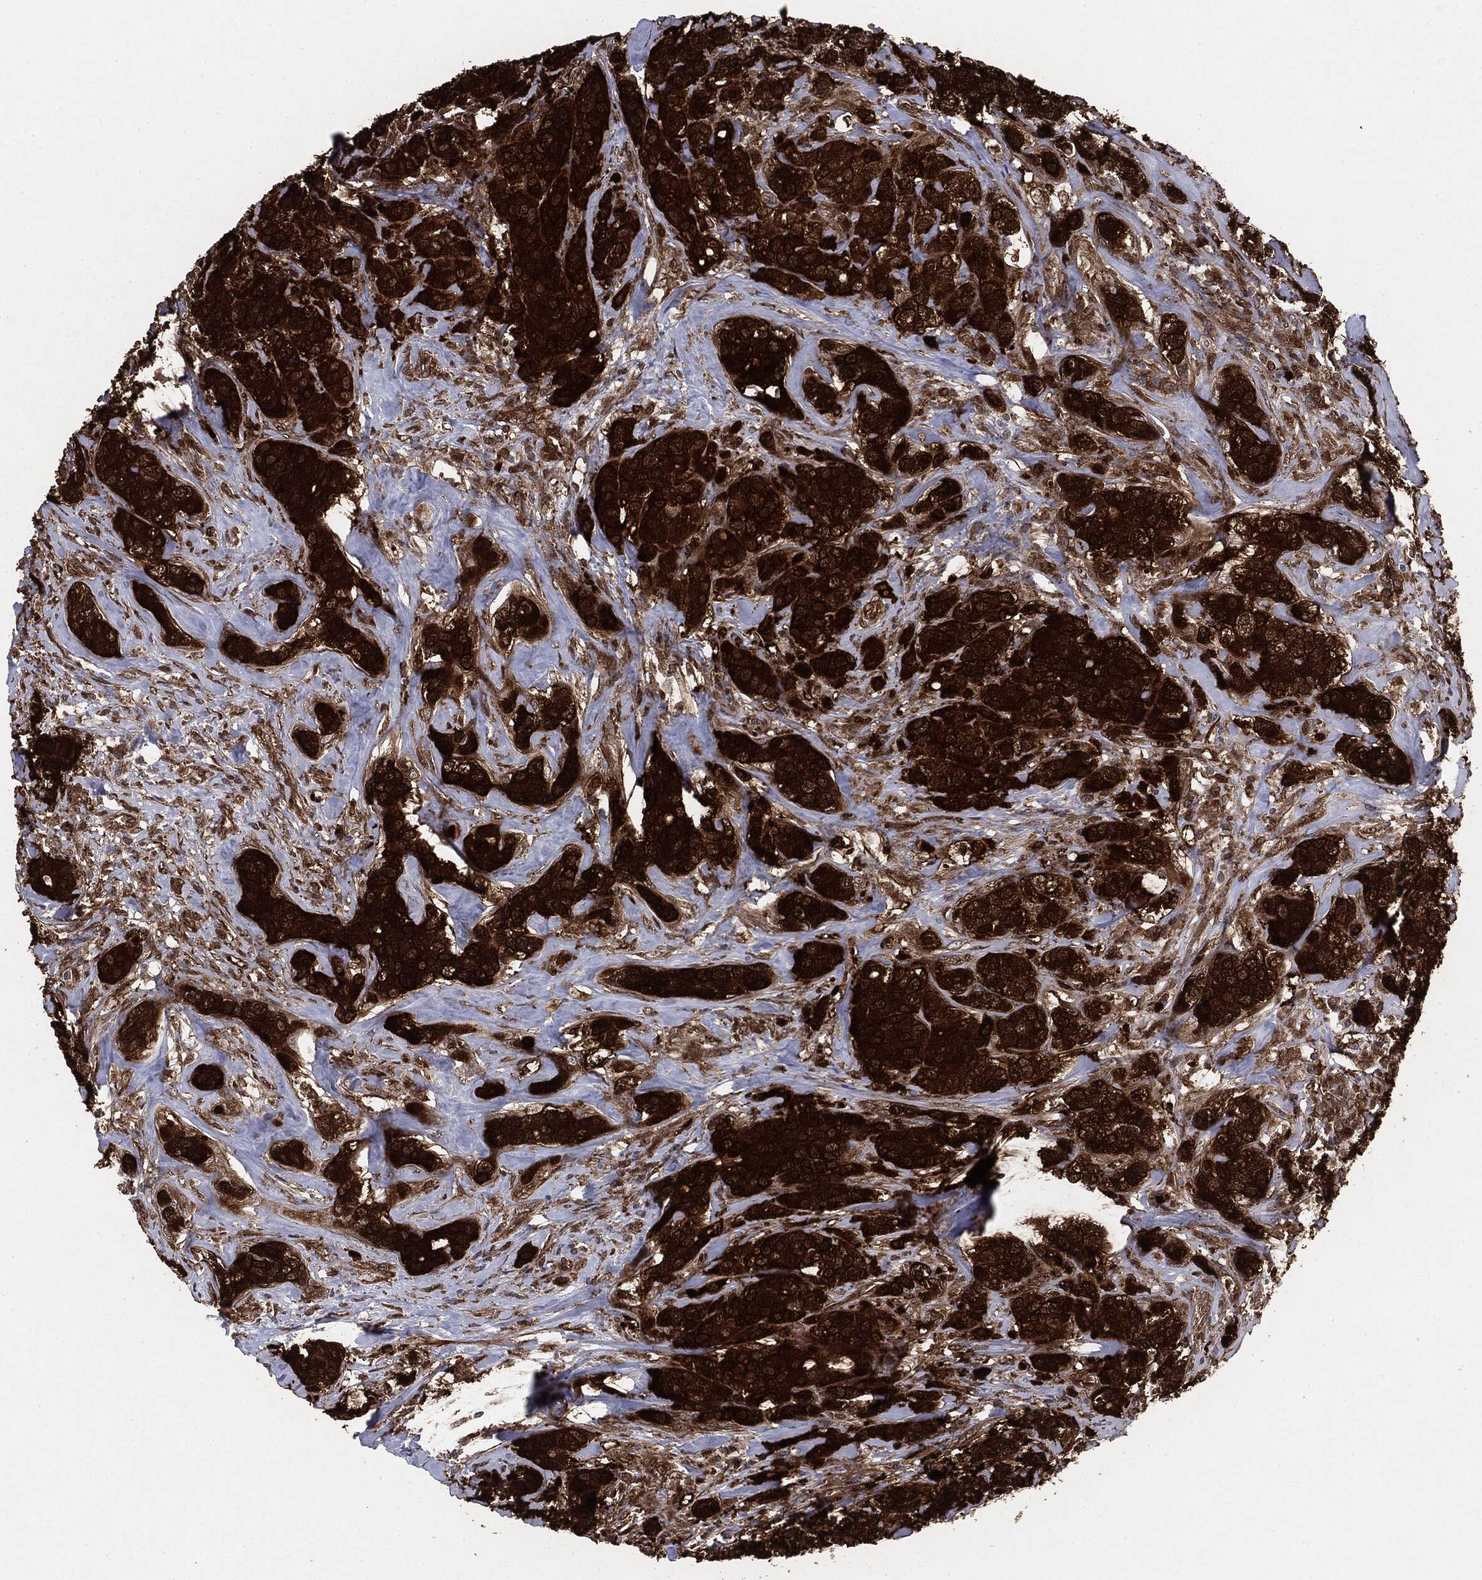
{"staining": {"intensity": "strong", "quantity": ">75%", "location": "cytoplasmic/membranous"}, "tissue": "breast cancer", "cell_type": "Tumor cells", "image_type": "cancer", "snomed": [{"axis": "morphology", "description": "Normal tissue, NOS"}, {"axis": "morphology", "description": "Duct carcinoma"}, {"axis": "topography", "description": "Breast"}], "caption": "Breast cancer (intraductal carcinoma) stained with DAB IHC displays high levels of strong cytoplasmic/membranous staining in about >75% of tumor cells. Using DAB (brown) and hematoxylin (blue) stains, captured at high magnification using brightfield microscopy.", "gene": "NME1", "patient": {"sex": "female", "age": 43}}